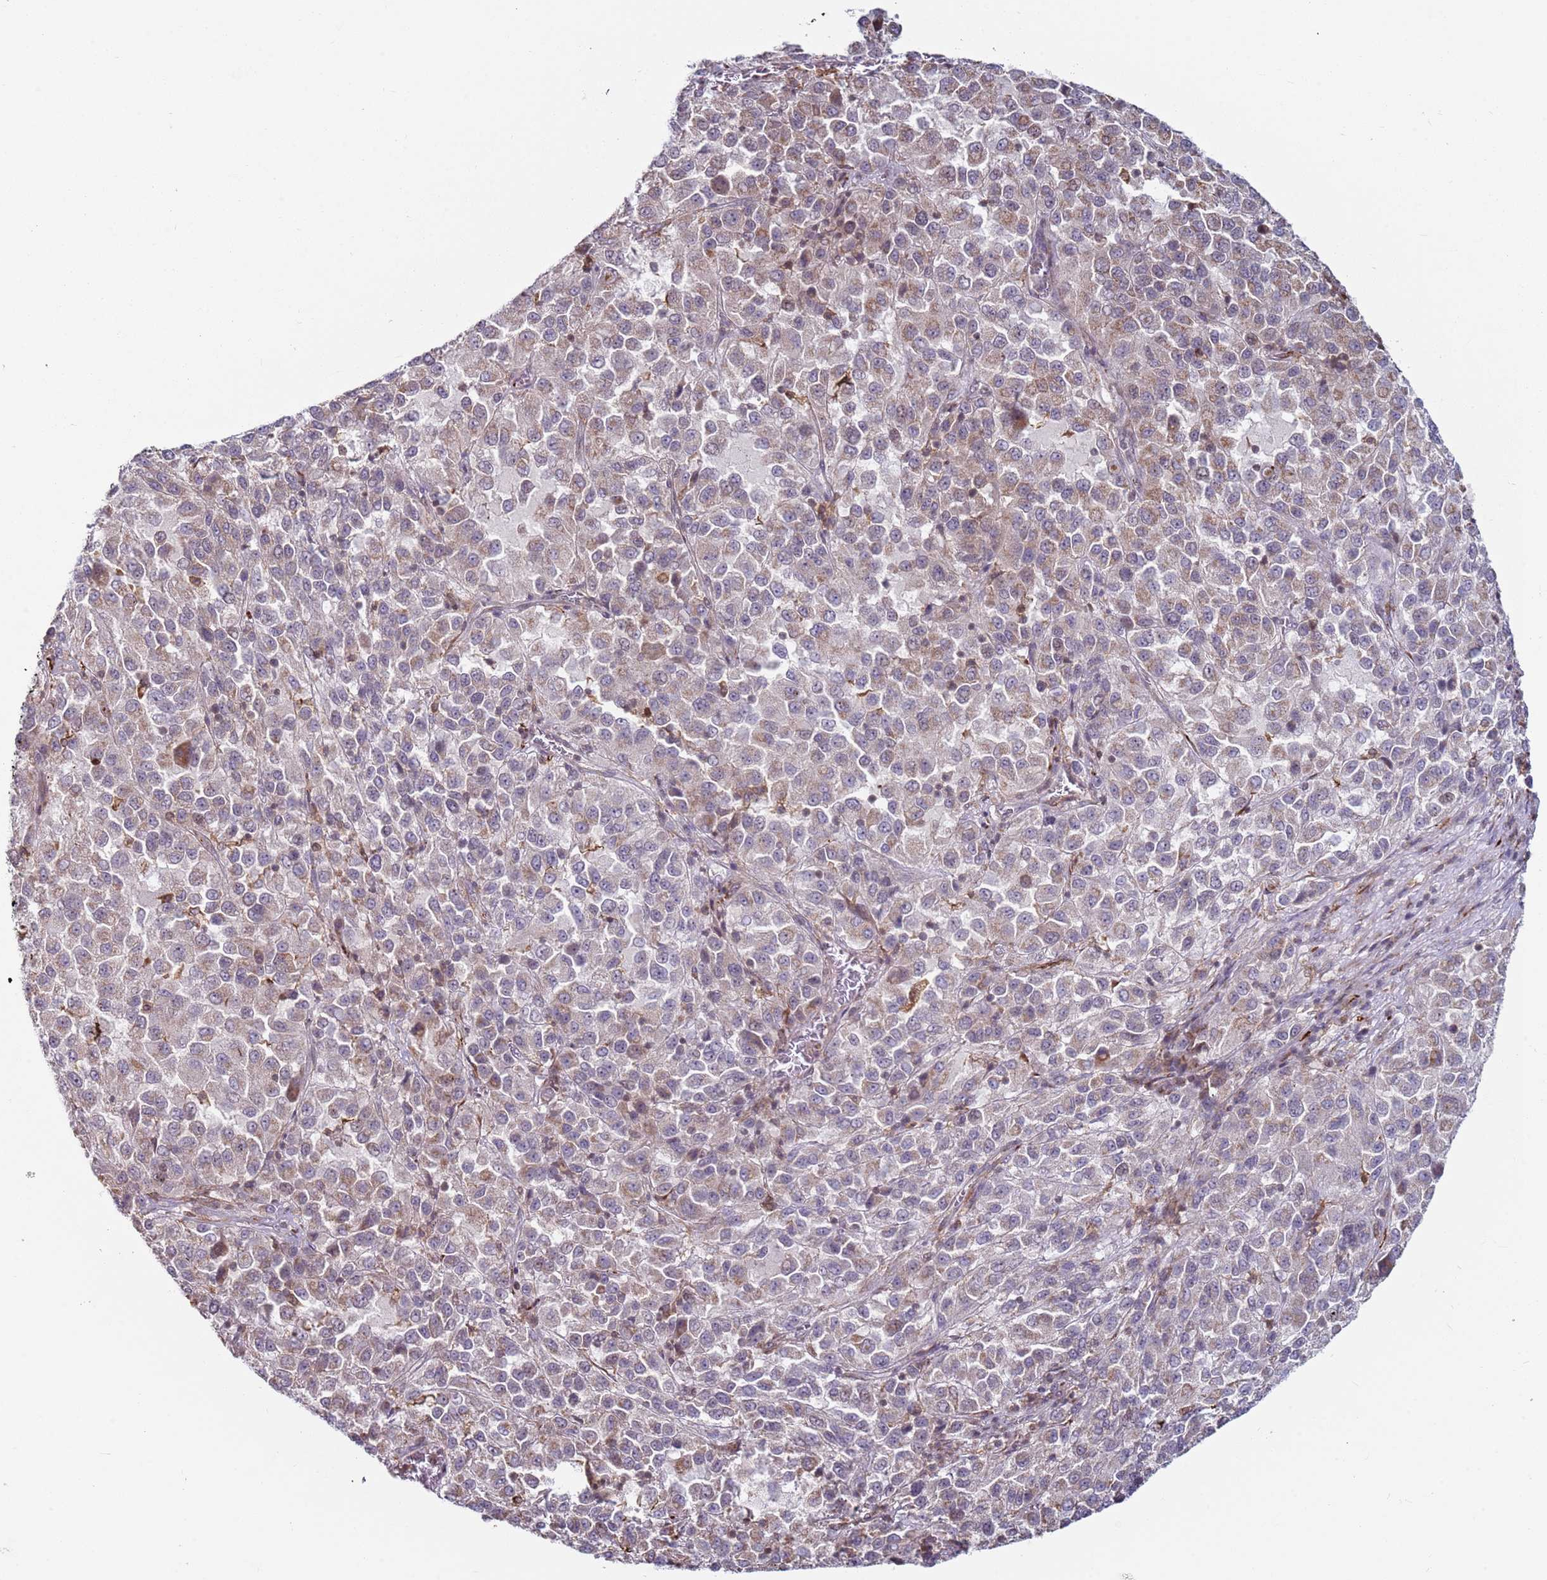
{"staining": {"intensity": "weak", "quantity": "25%-75%", "location": "cytoplasmic/membranous"}, "tissue": "melanoma", "cell_type": "Tumor cells", "image_type": "cancer", "snomed": [{"axis": "morphology", "description": "Malignant melanoma, Metastatic site"}, {"axis": "topography", "description": "Lung"}], "caption": "A photomicrograph showing weak cytoplasmic/membranous positivity in approximately 25%-75% of tumor cells in melanoma, as visualized by brown immunohistochemical staining.", "gene": "SNAPC4", "patient": {"sex": "male", "age": 64}}